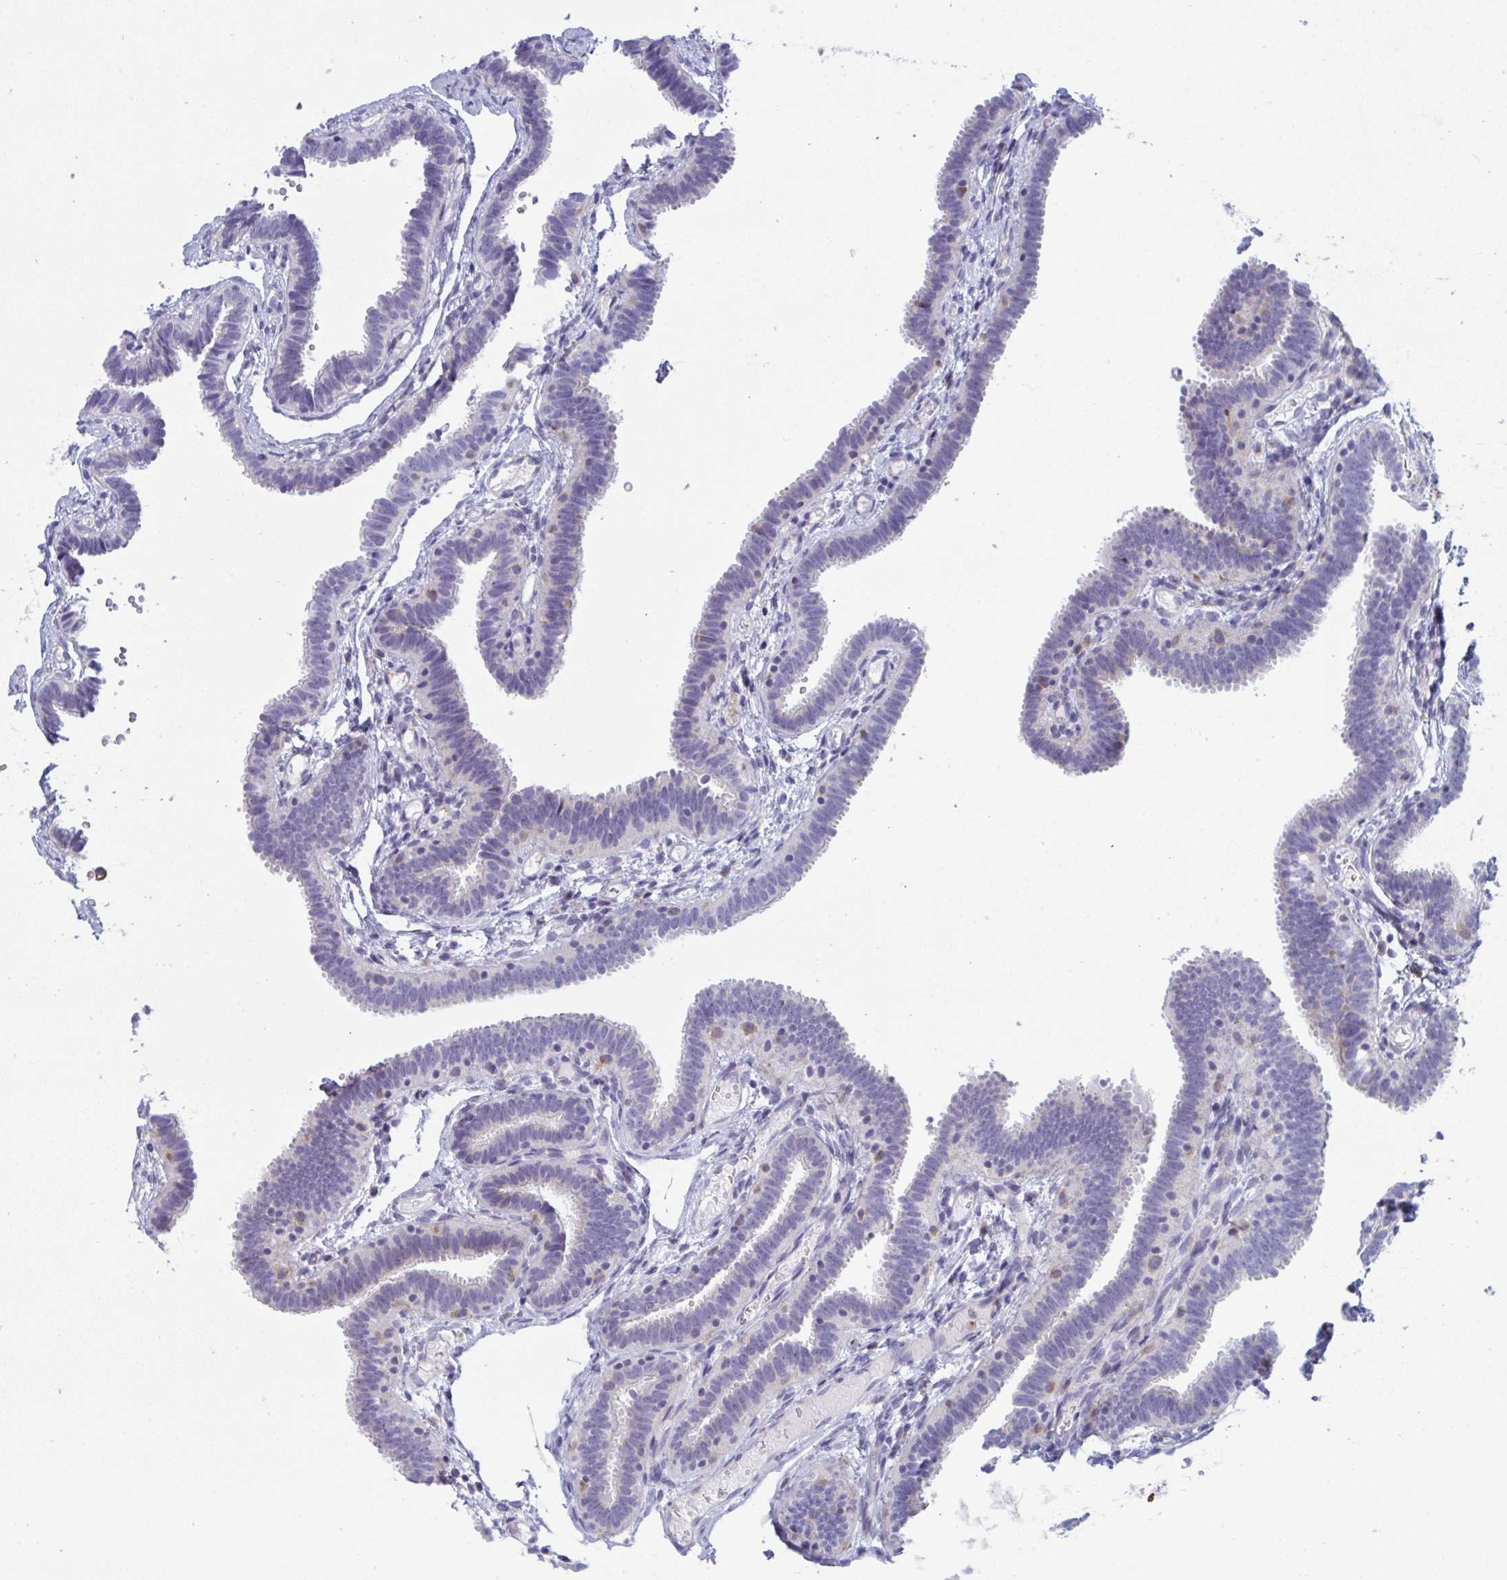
{"staining": {"intensity": "weak", "quantity": "<25%", "location": "cytoplasmic/membranous"}, "tissue": "fallopian tube", "cell_type": "Glandular cells", "image_type": "normal", "snomed": [{"axis": "morphology", "description": "Normal tissue, NOS"}, {"axis": "topography", "description": "Fallopian tube"}], "caption": "Immunohistochemistry (IHC) histopathology image of normal fallopian tube: human fallopian tube stained with DAB exhibits no significant protein staining in glandular cells.", "gene": "MYMK", "patient": {"sex": "female", "age": 37}}